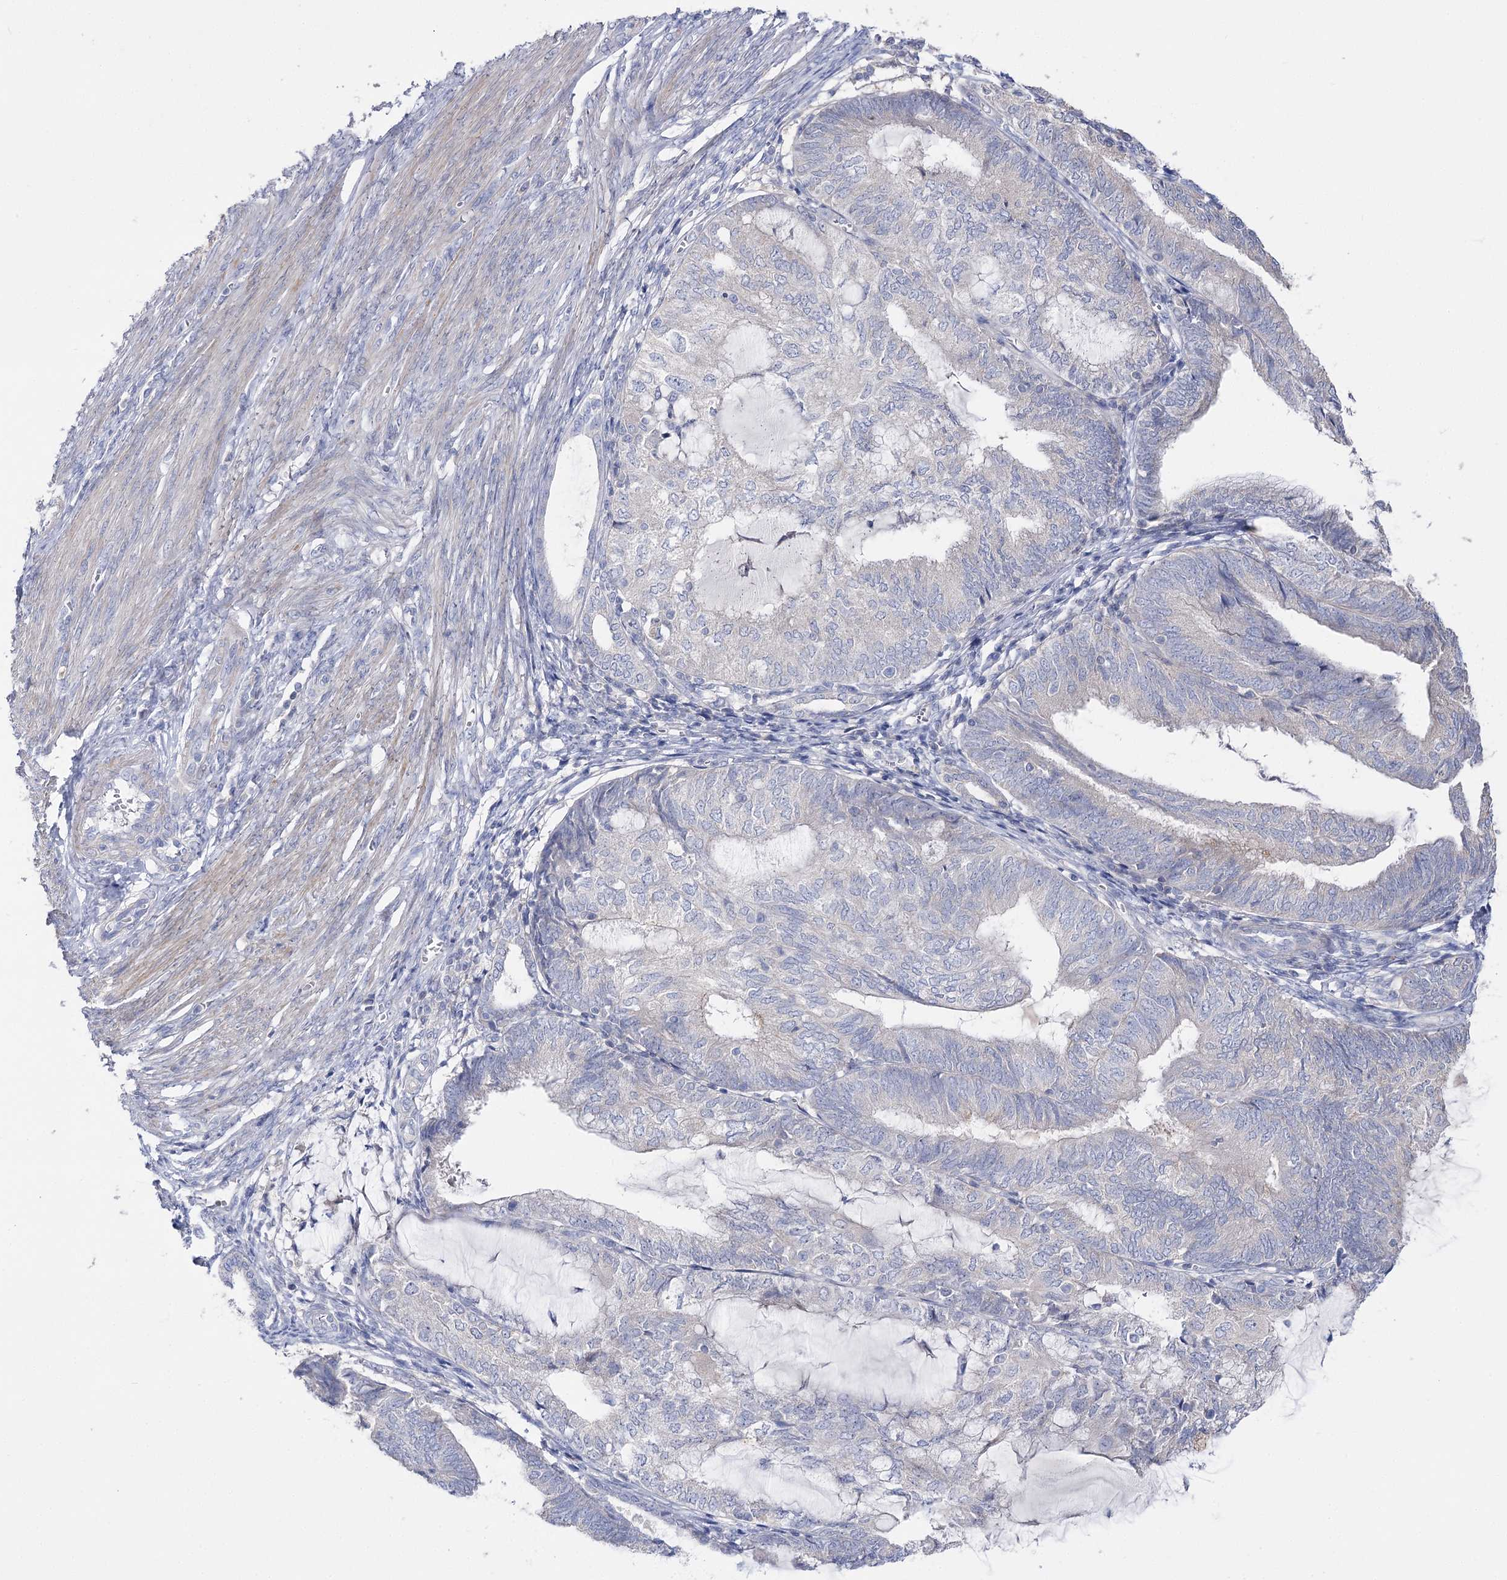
{"staining": {"intensity": "negative", "quantity": "none", "location": "none"}, "tissue": "endometrial cancer", "cell_type": "Tumor cells", "image_type": "cancer", "snomed": [{"axis": "morphology", "description": "Adenocarcinoma, NOS"}, {"axis": "topography", "description": "Endometrium"}], "caption": "Immunohistochemical staining of human adenocarcinoma (endometrial) displays no significant positivity in tumor cells. (DAB (3,3'-diaminobenzidine) immunohistochemistry with hematoxylin counter stain).", "gene": "NRAP", "patient": {"sex": "female", "age": 81}}